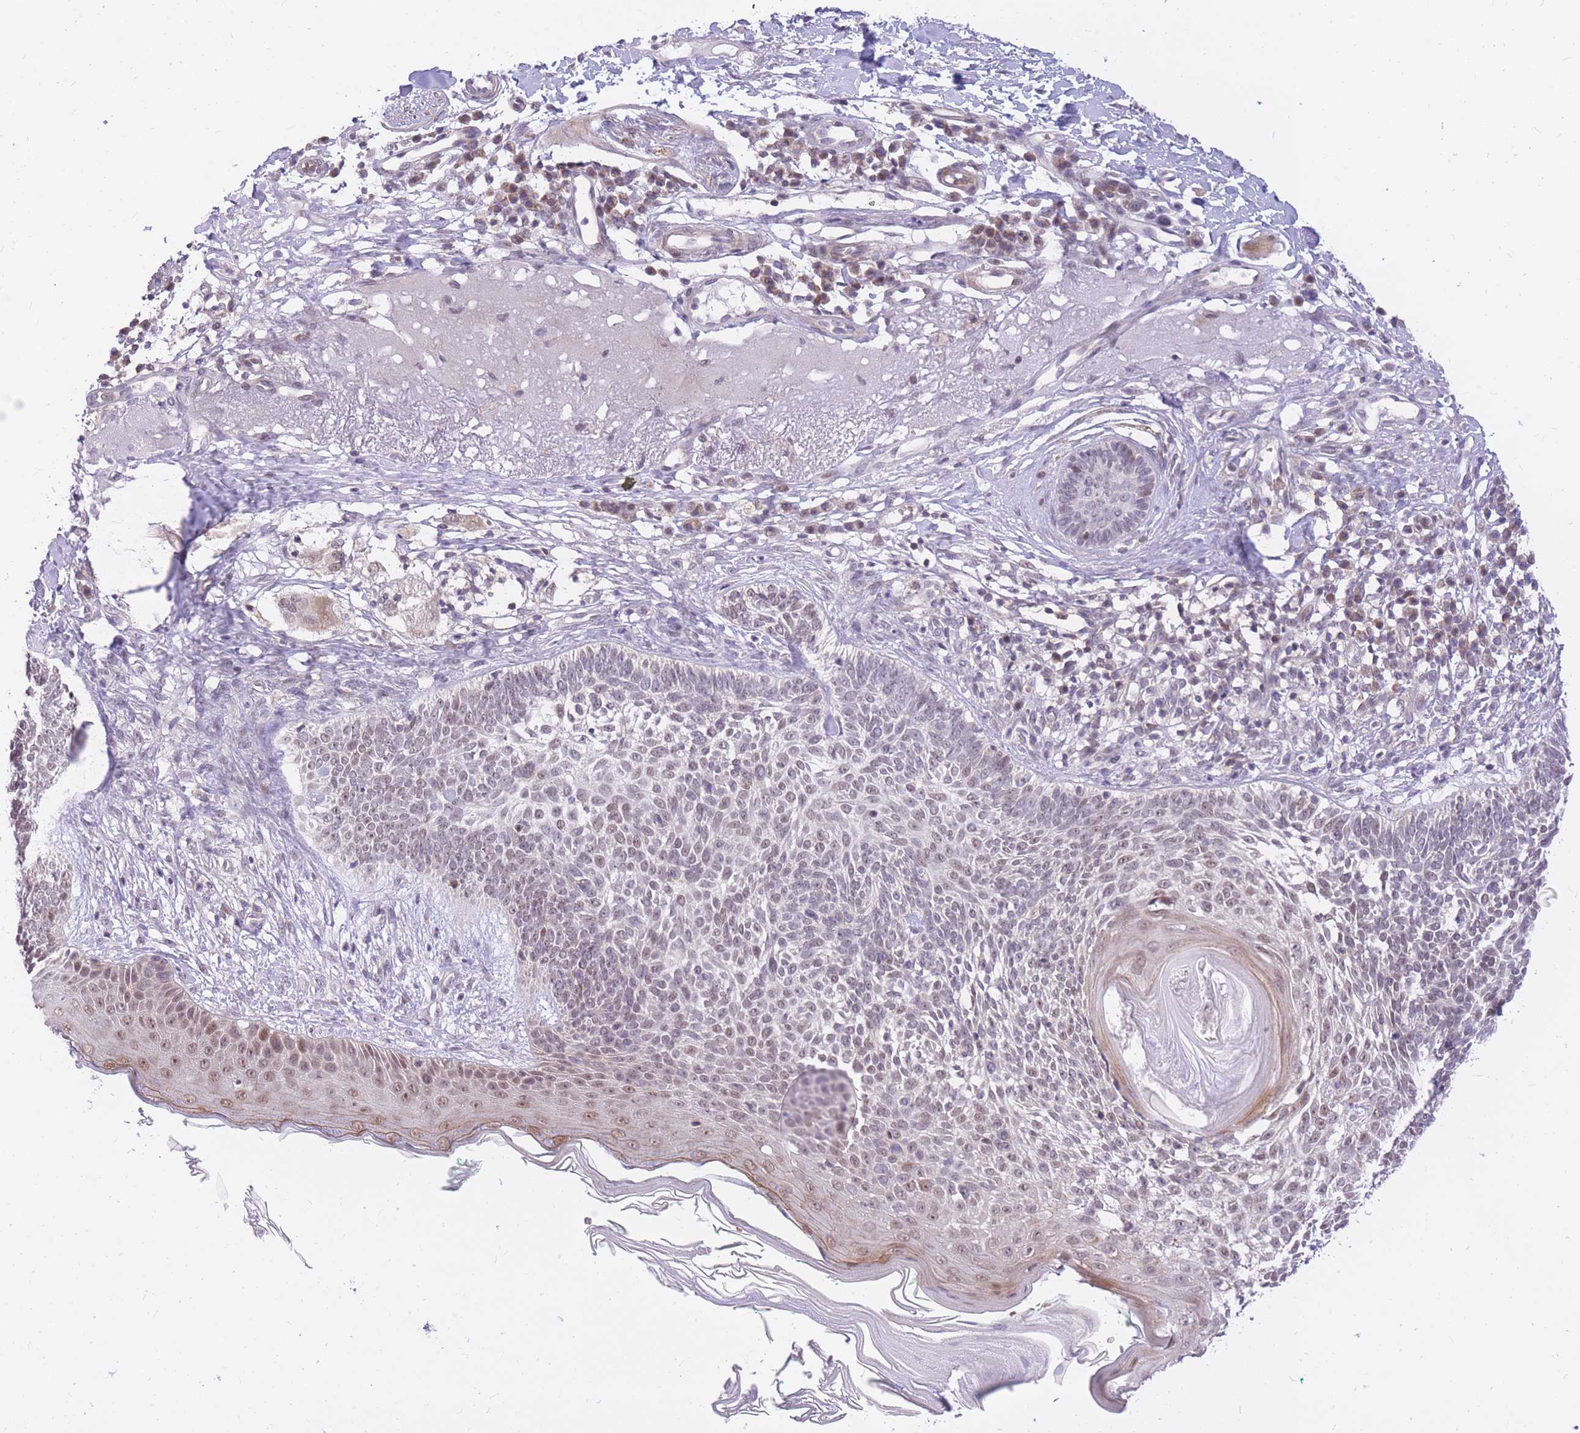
{"staining": {"intensity": "negative", "quantity": "none", "location": "none"}, "tissue": "skin cancer", "cell_type": "Tumor cells", "image_type": "cancer", "snomed": [{"axis": "morphology", "description": "Basal cell carcinoma"}, {"axis": "topography", "description": "Skin"}], "caption": "Skin cancer (basal cell carcinoma) stained for a protein using IHC shows no staining tumor cells.", "gene": "MINDY2", "patient": {"sex": "male", "age": 72}}